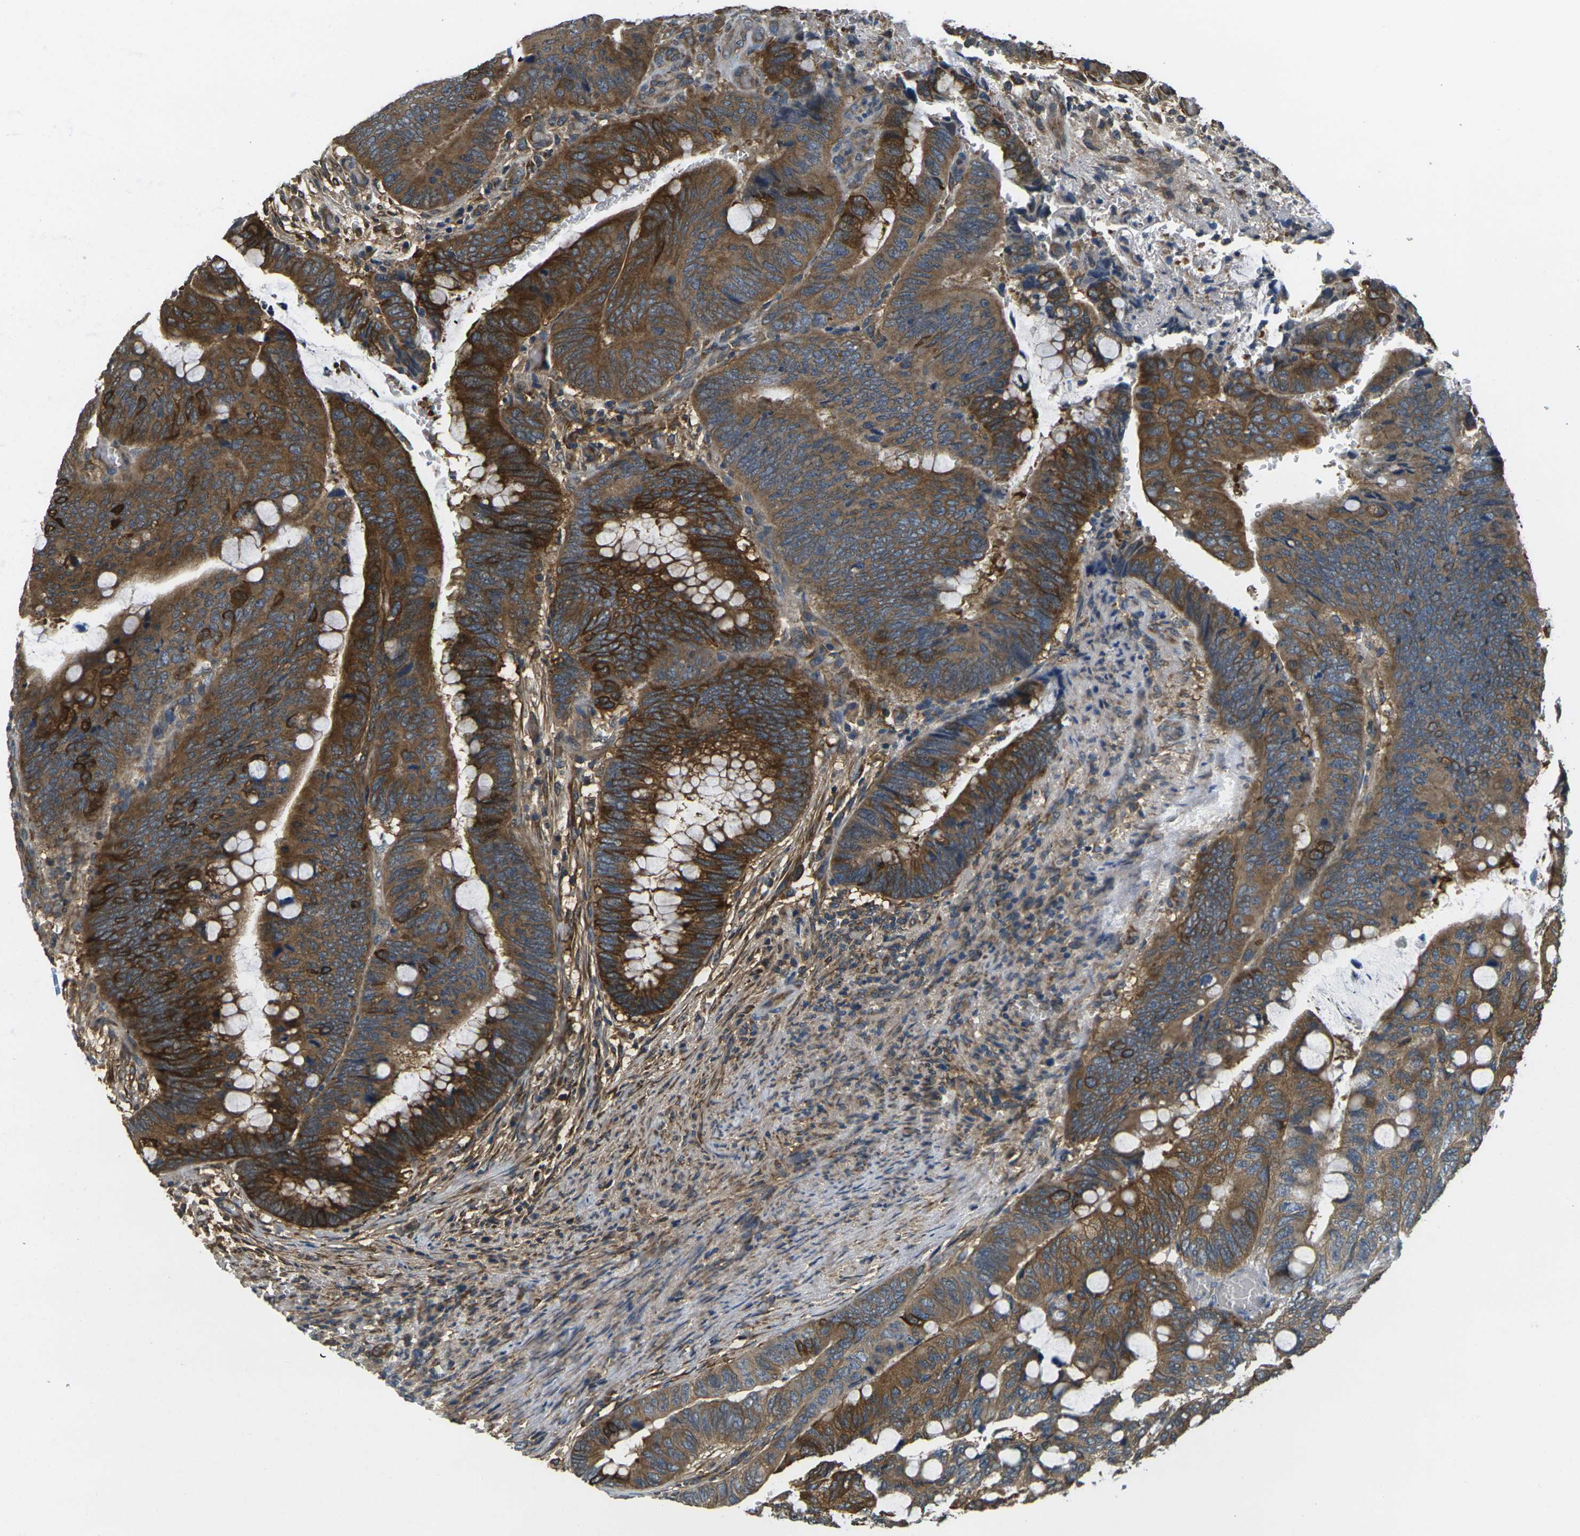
{"staining": {"intensity": "strong", "quantity": ">75%", "location": "cytoplasmic/membranous"}, "tissue": "colorectal cancer", "cell_type": "Tumor cells", "image_type": "cancer", "snomed": [{"axis": "morphology", "description": "Normal tissue, NOS"}, {"axis": "morphology", "description": "Adenocarcinoma, NOS"}, {"axis": "topography", "description": "Rectum"}, {"axis": "topography", "description": "Peripheral nerve tissue"}], "caption": "Immunohistochemical staining of human colorectal cancer reveals strong cytoplasmic/membranous protein positivity in approximately >75% of tumor cells.", "gene": "CAST", "patient": {"sex": "male", "age": 92}}